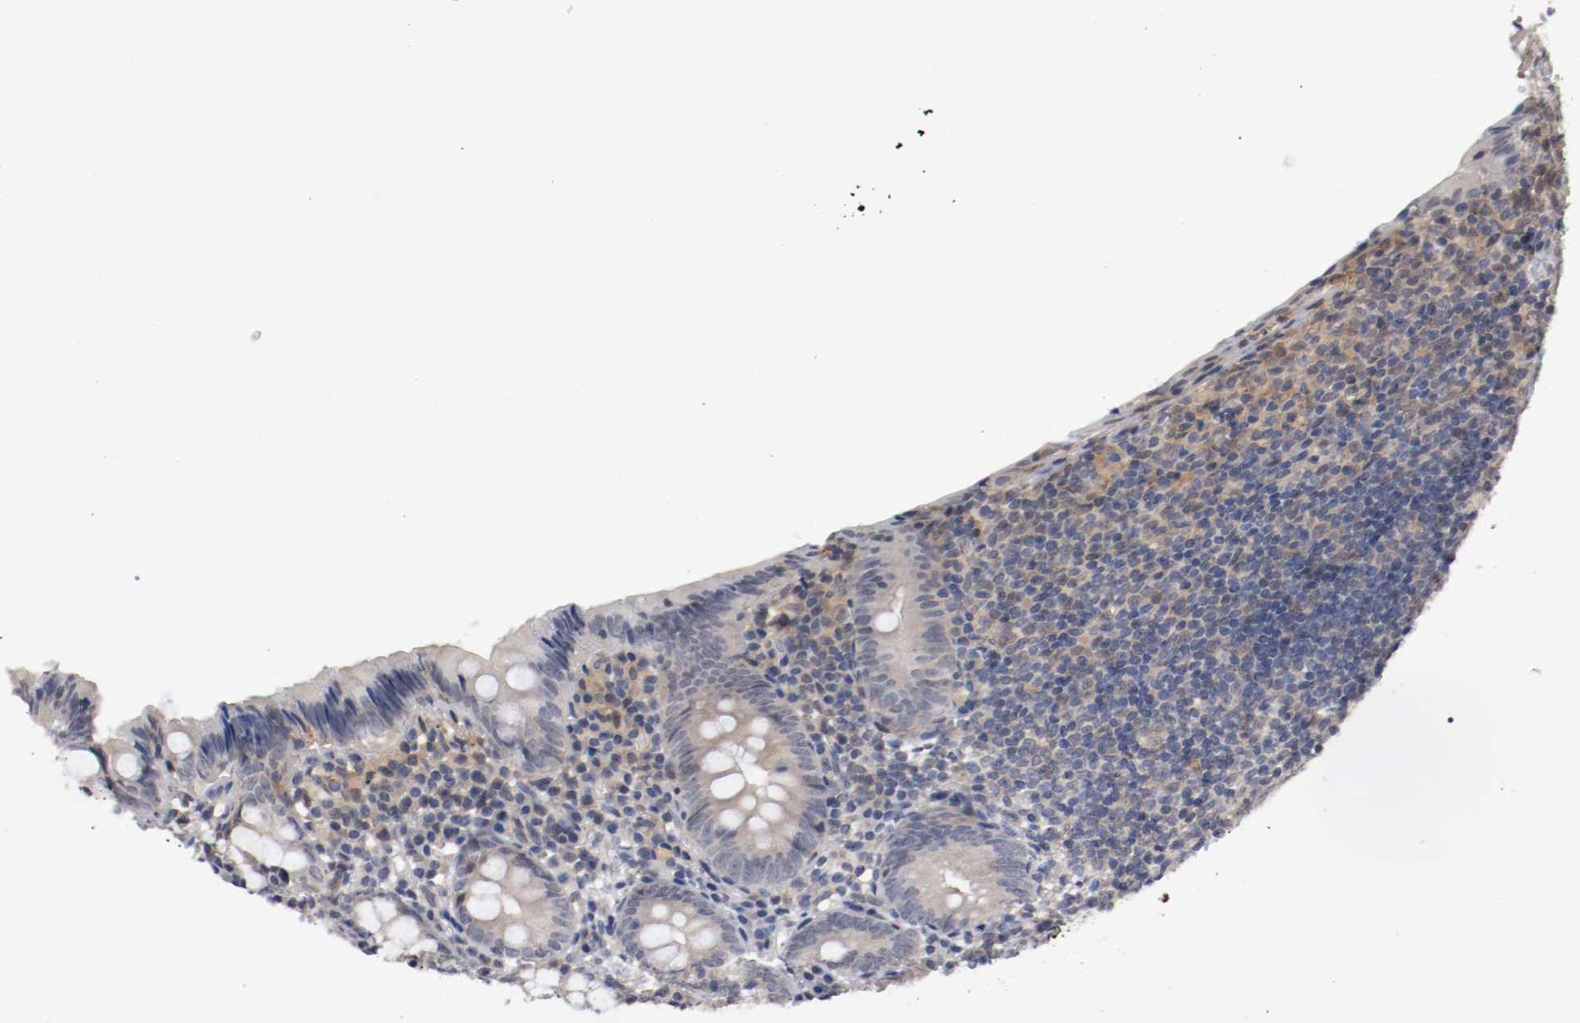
{"staining": {"intensity": "weak", "quantity": "<25%", "location": "cytoplasmic/membranous"}, "tissue": "appendix", "cell_type": "Glandular cells", "image_type": "normal", "snomed": [{"axis": "morphology", "description": "Normal tissue, NOS"}, {"axis": "topography", "description": "Appendix"}], "caption": "The image displays no staining of glandular cells in unremarkable appendix. Nuclei are stained in blue.", "gene": "RBM23", "patient": {"sex": "female", "age": 10}}